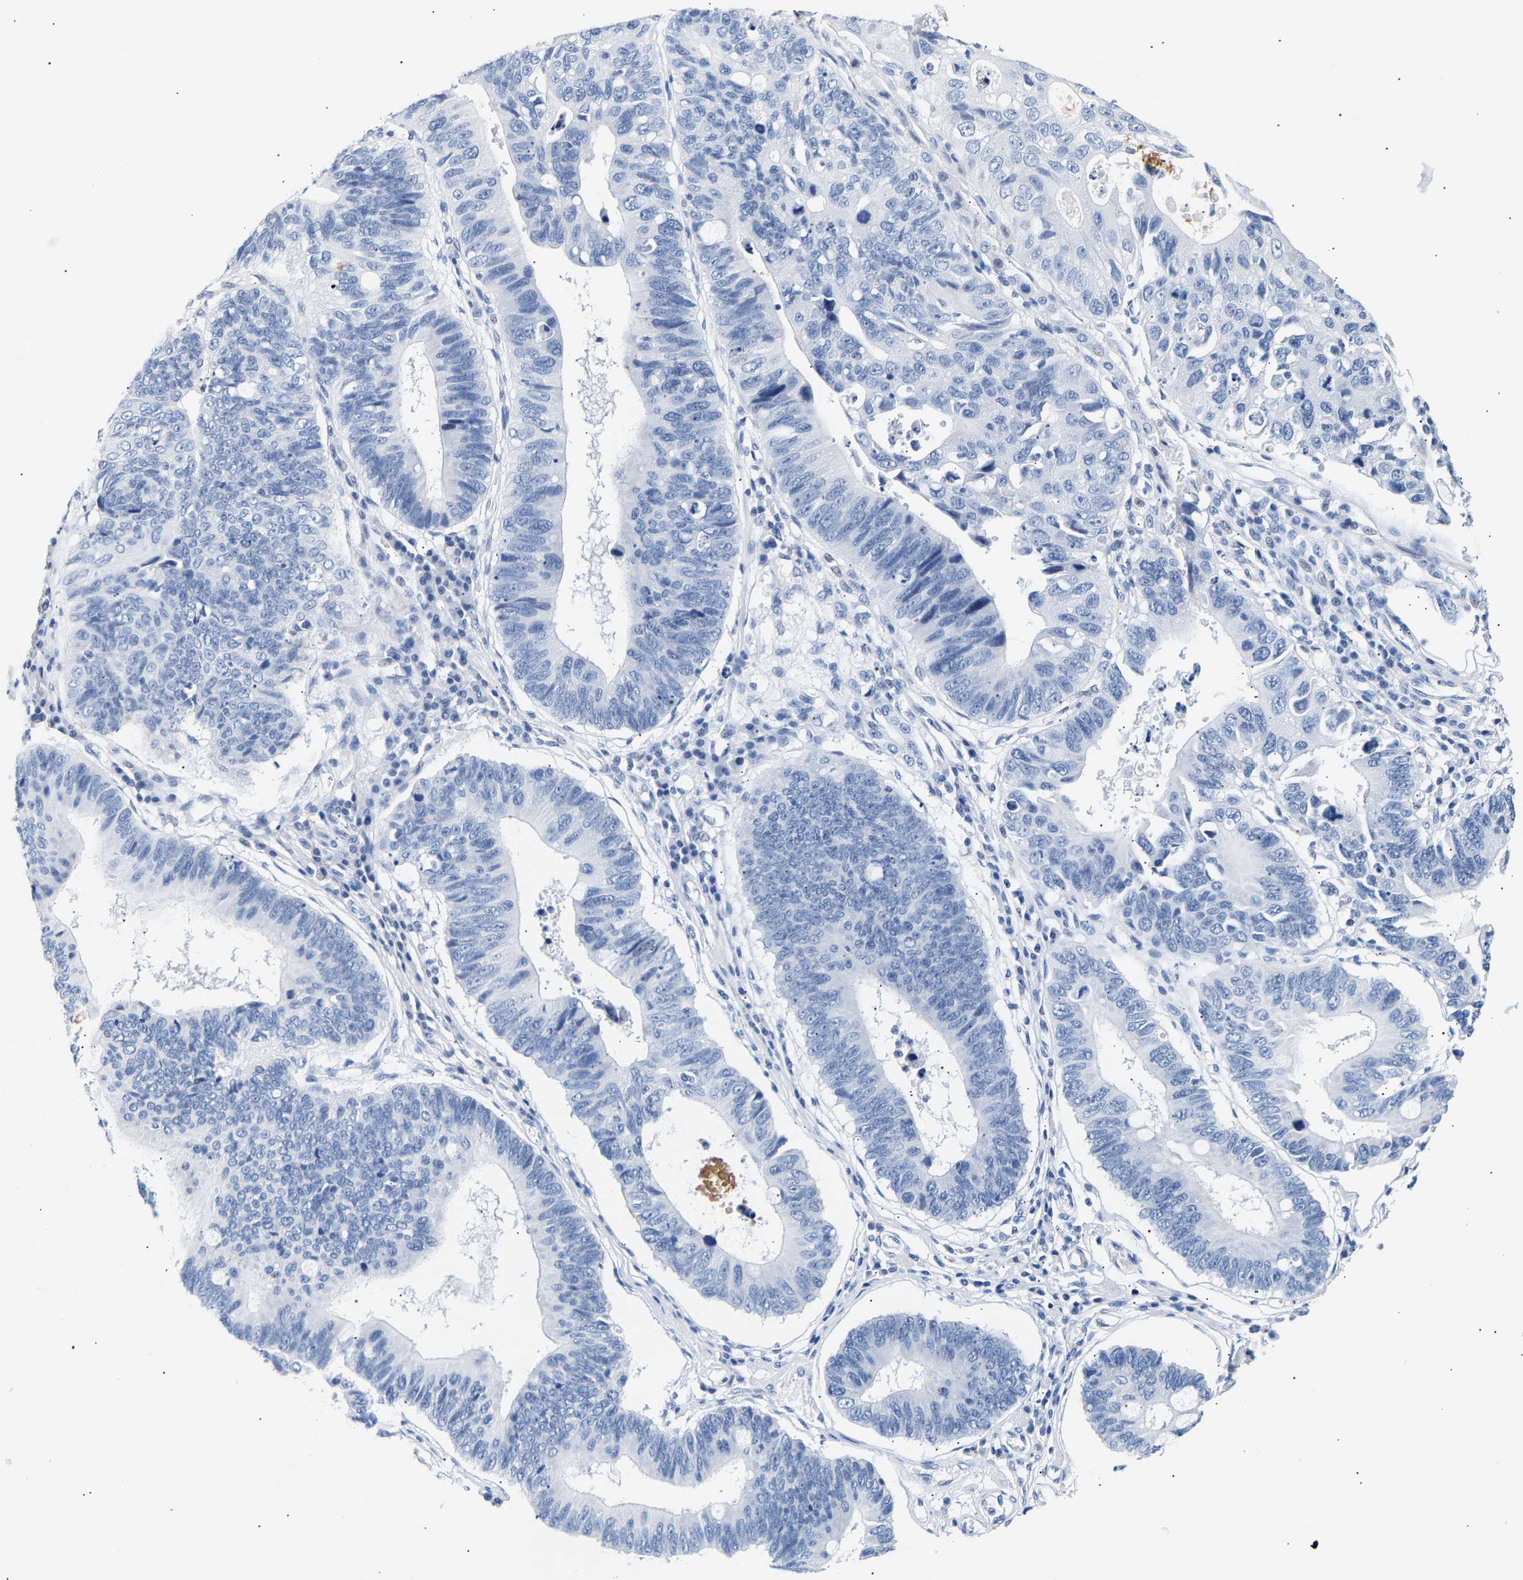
{"staining": {"intensity": "negative", "quantity": "none", "location": "none"}, "tissue": "stomach cancer", "cell_type": "Tumor cells", "image_type": "cancer", "snomed": [{"axis": "morphology", "description": "Adenocarcinoma, NOS"}, {"axis": "topography", "description": "Stomach"}], "caption": "This is a histopathology image of immunohistochemistry (IHC) staining of stomach cancer (adenocarcinoma), which shows no expression in tumor cells.", "gene": "SPINK2", "patient": {"sex": "male", "age": 59}}